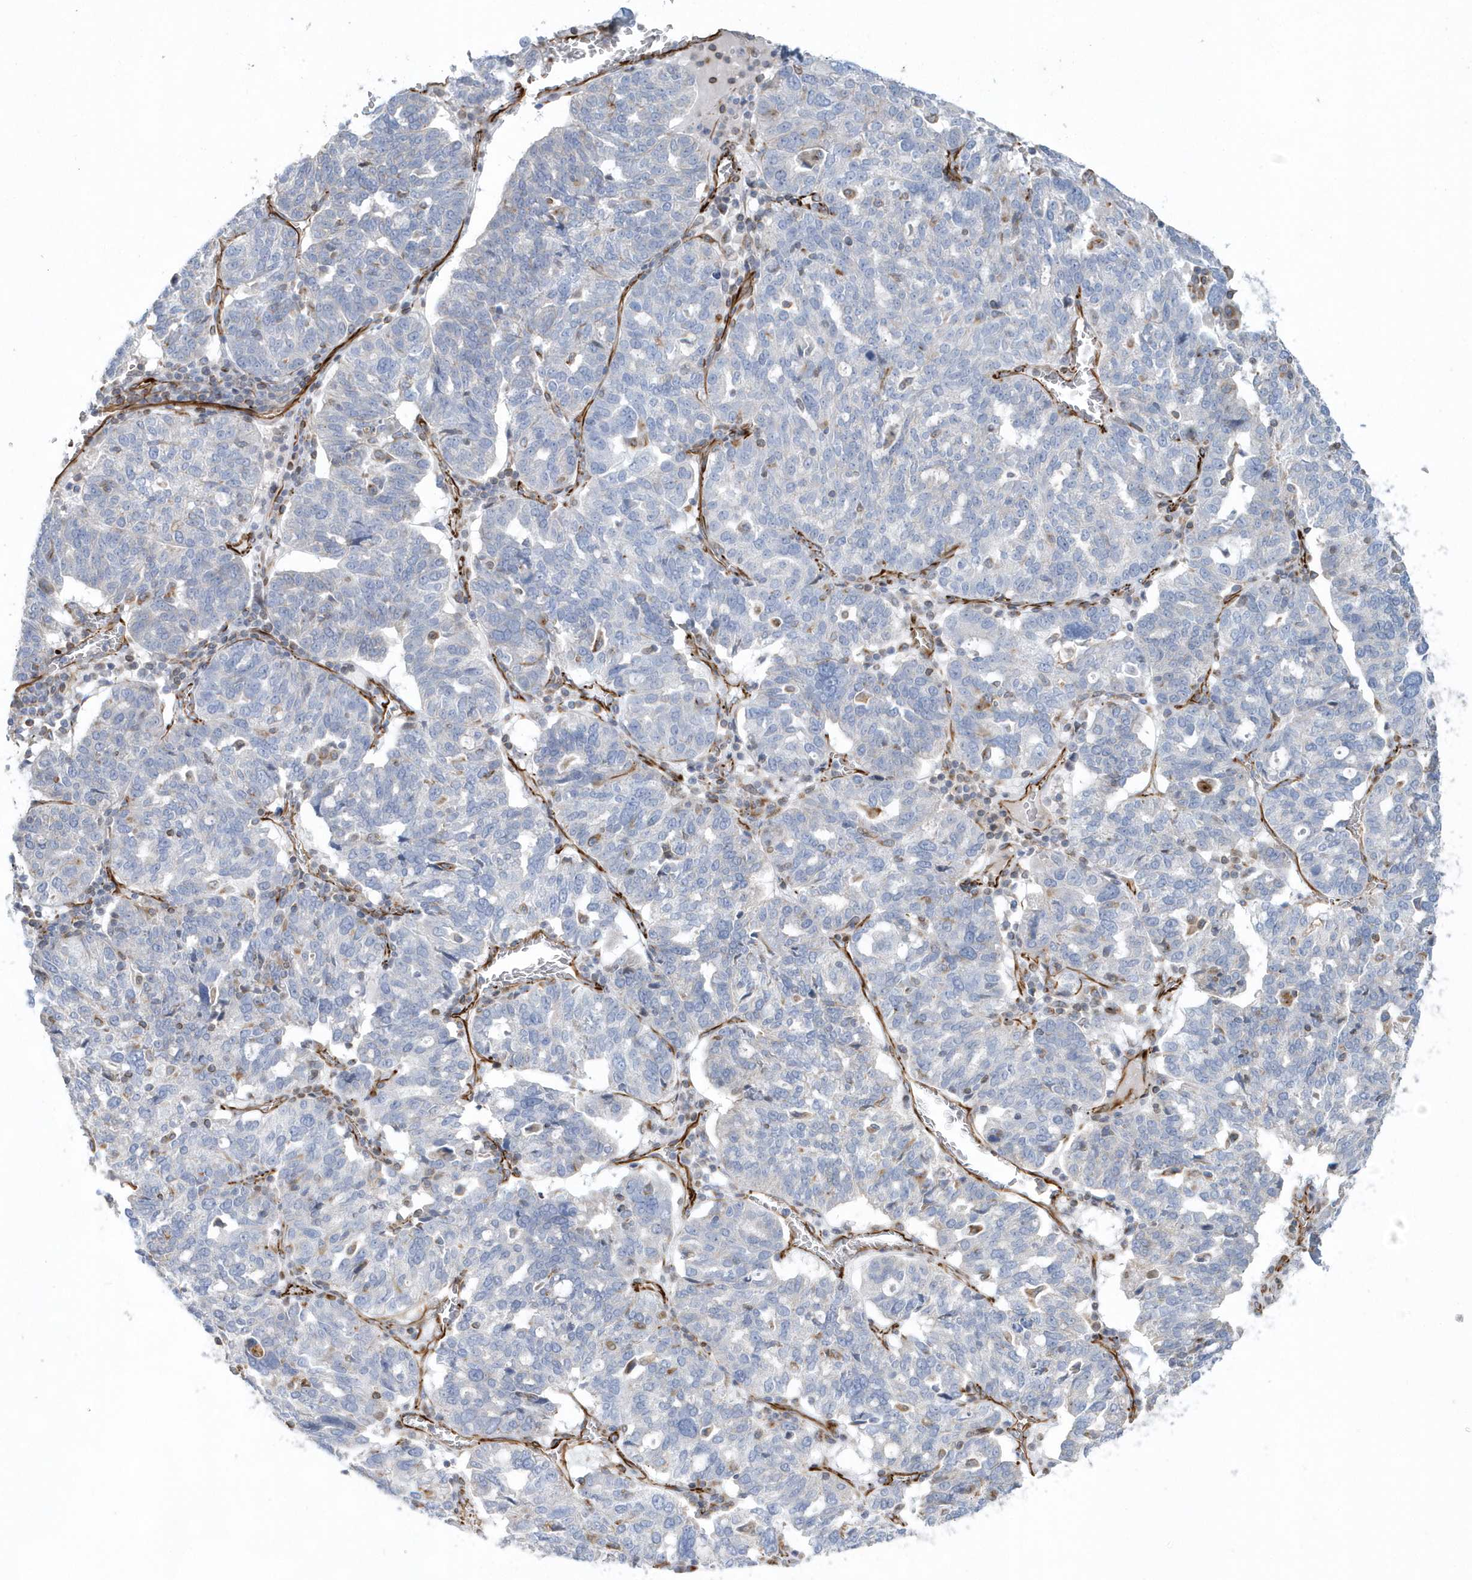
{"staining": {"intensity": "negative", "quantity": "none", "location": "none"}, "tissue": "ovarian cancer", "cell_type": "Tumor cells", "image_type": "cancer", "snomed": [{"axis": "morphology", "description": "Cystadenocarcinoma, serous, NOS"}, {"axis": "topography", "description": "Ovary"}], "caption": "This is an immunohistochemistry (IHC) micrograph of human serous cystadenocarcinoma (ovarian). There is no positivity in tumor cells.", "gene": "RAB17", "patient": {"sex": "female", "age": 59}}